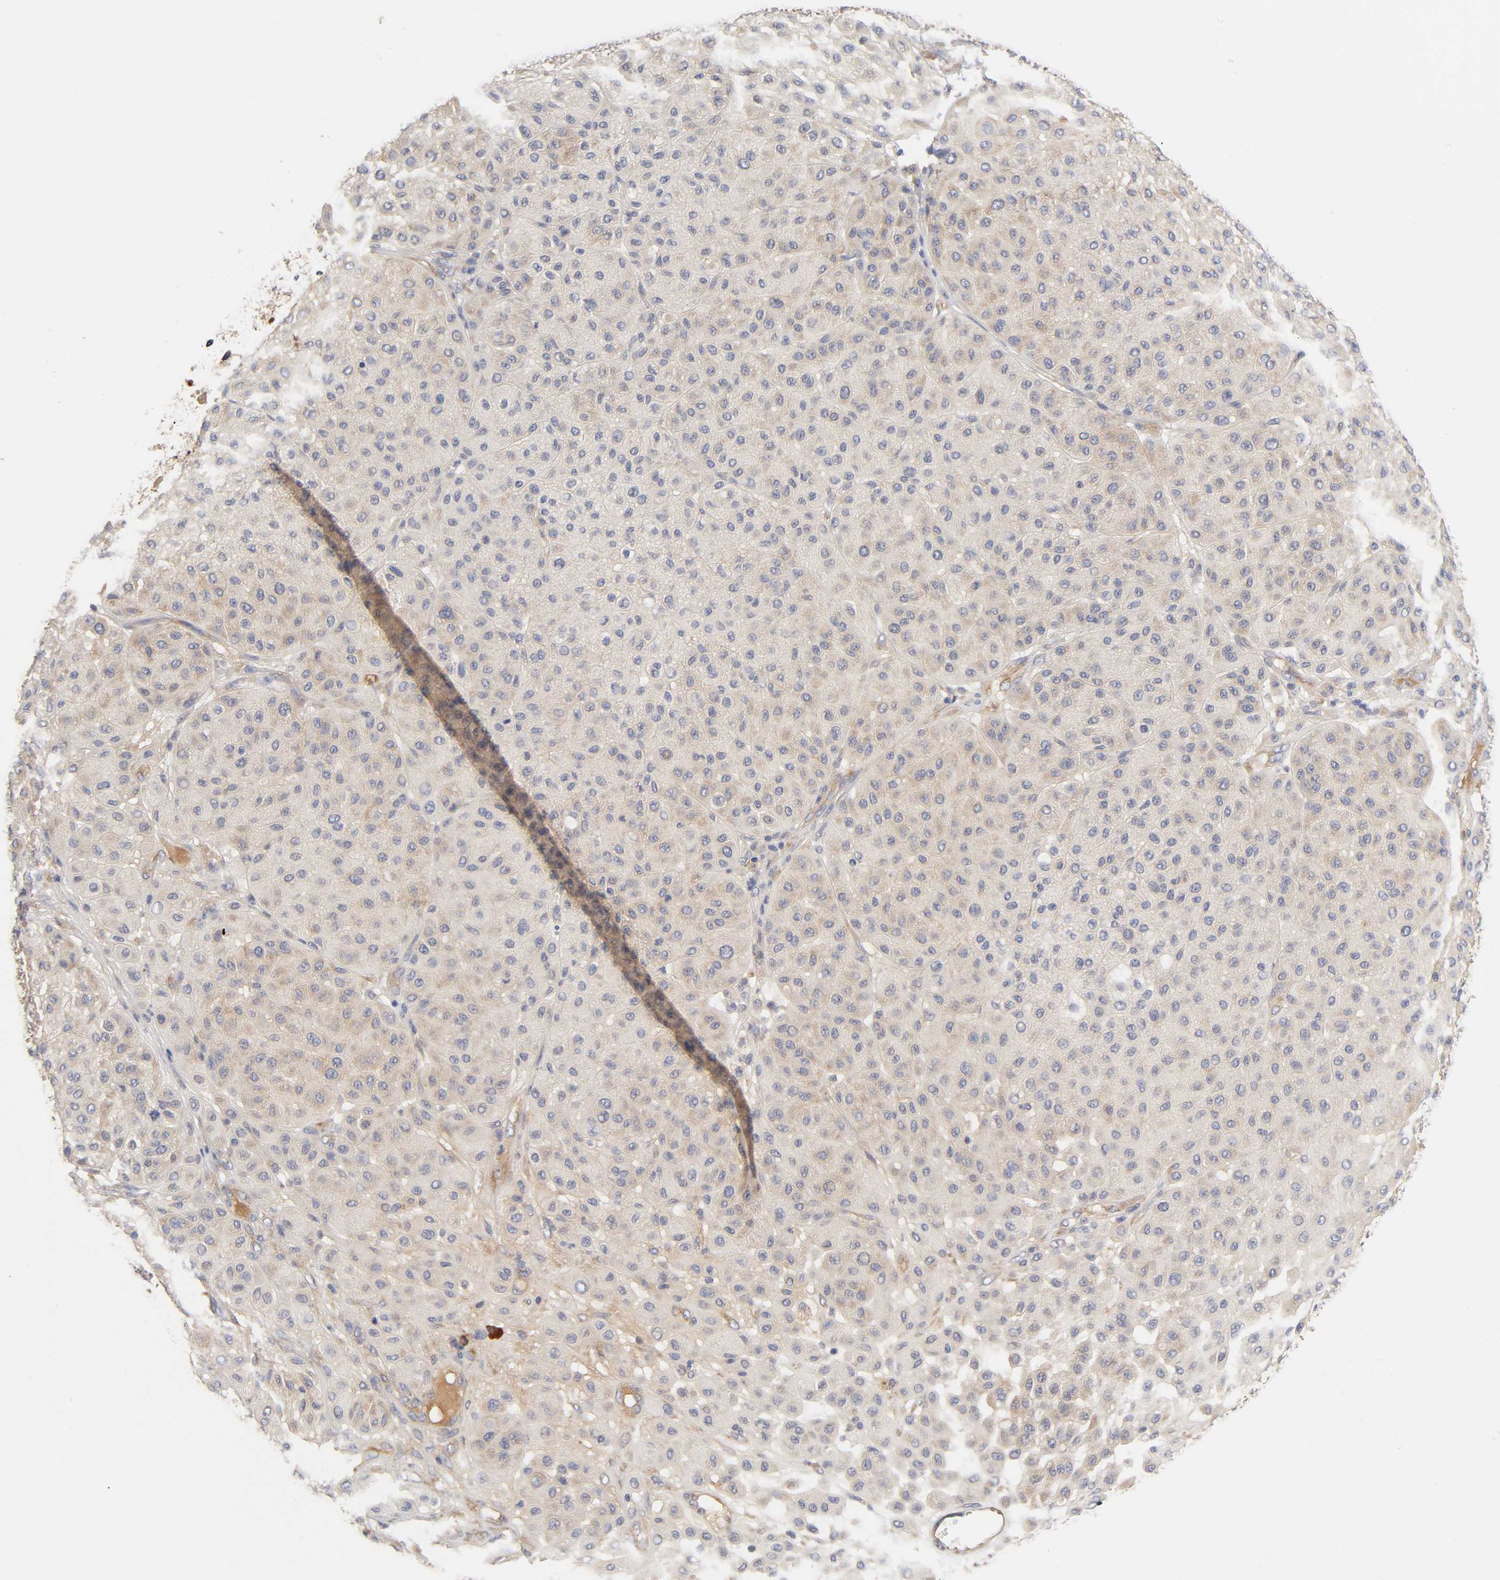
{"staining": {"intensity": "weak", "quantity": ">75%", "location": "cytoplasmic/membranous"}, "tissue": "melanoma", "cell_type": "Tumor cells", "image_type": "cancer", "snomed": [{"axis": "morphology", "description": "Normal tissue, NOS"}, {"axis": "morphology", "description": "Malignant melanoma, Metastatic site"}, {"axis": "topography", "description": "Skin"}], "caption": "Tumor cells display low levels of weak cytoplasmic/membranous positivity in approximately >75% of cells in malignant melanoma (metastatic site). (Brightfield microscopy of DAB IHC at high magnification).", "gene": "RPS29", "patient": {"sex": "male", "age": 41}}